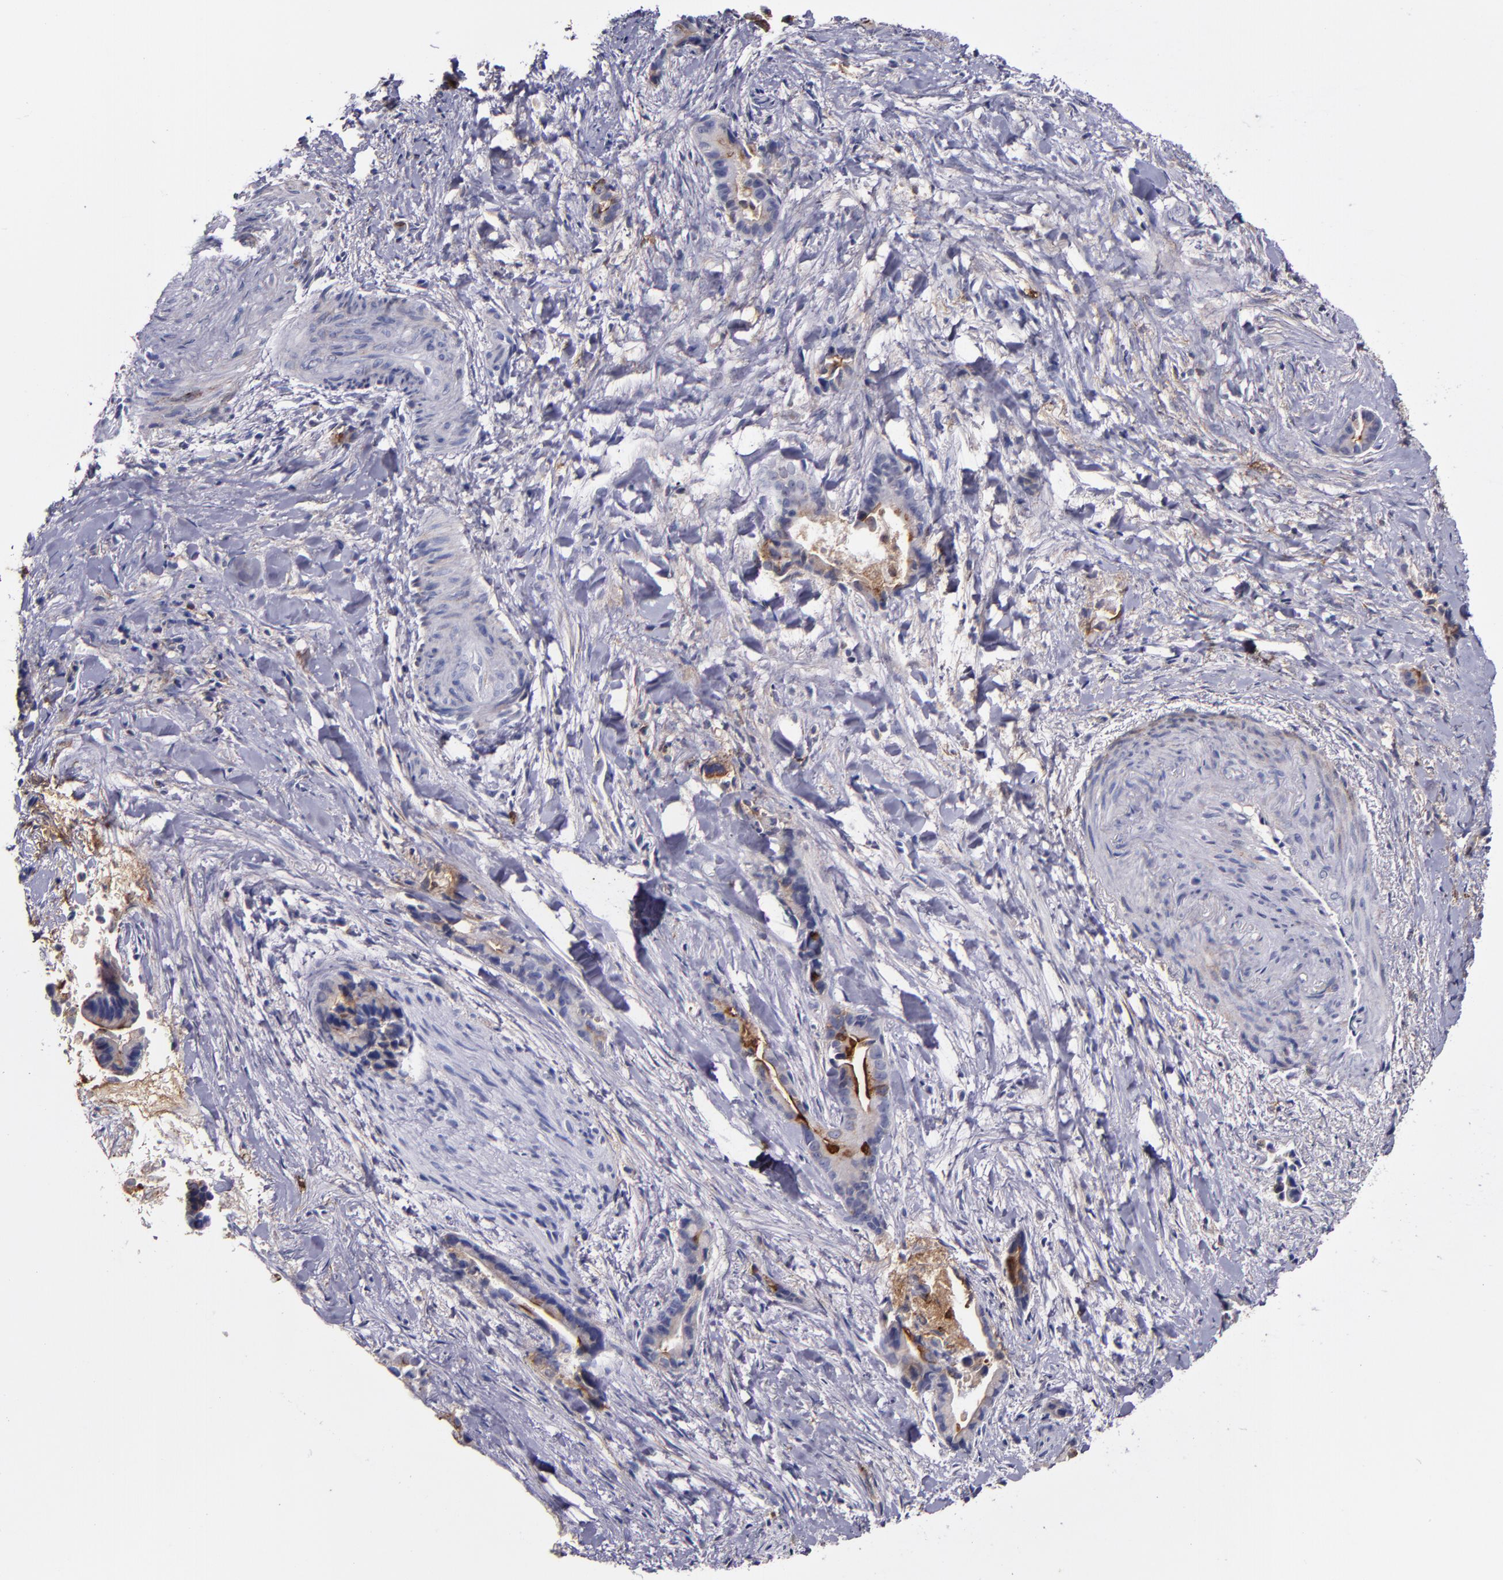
{"staining": {"intensity": "moderate", "quantity": "25%-75%", "location": "cytoplasmic/membranous"}, "tissue": "liver cancer", "cell_type": "Tumor cells", "image_type": "cancer", "snomed": [{"axis": "morphology", "description": "Cholangiocarcinoma"}, {"axis": "topography", "description": "Liver"}], "caption": "Human liver cancer (cholangiocarcinoma) stained with a brown dye displays moderate cytoplasmic/membranous positive expression in about 25%-75% of tumor cells.", "gene": "MFGE8", "patient": {"sex": "female", "age": 55}}